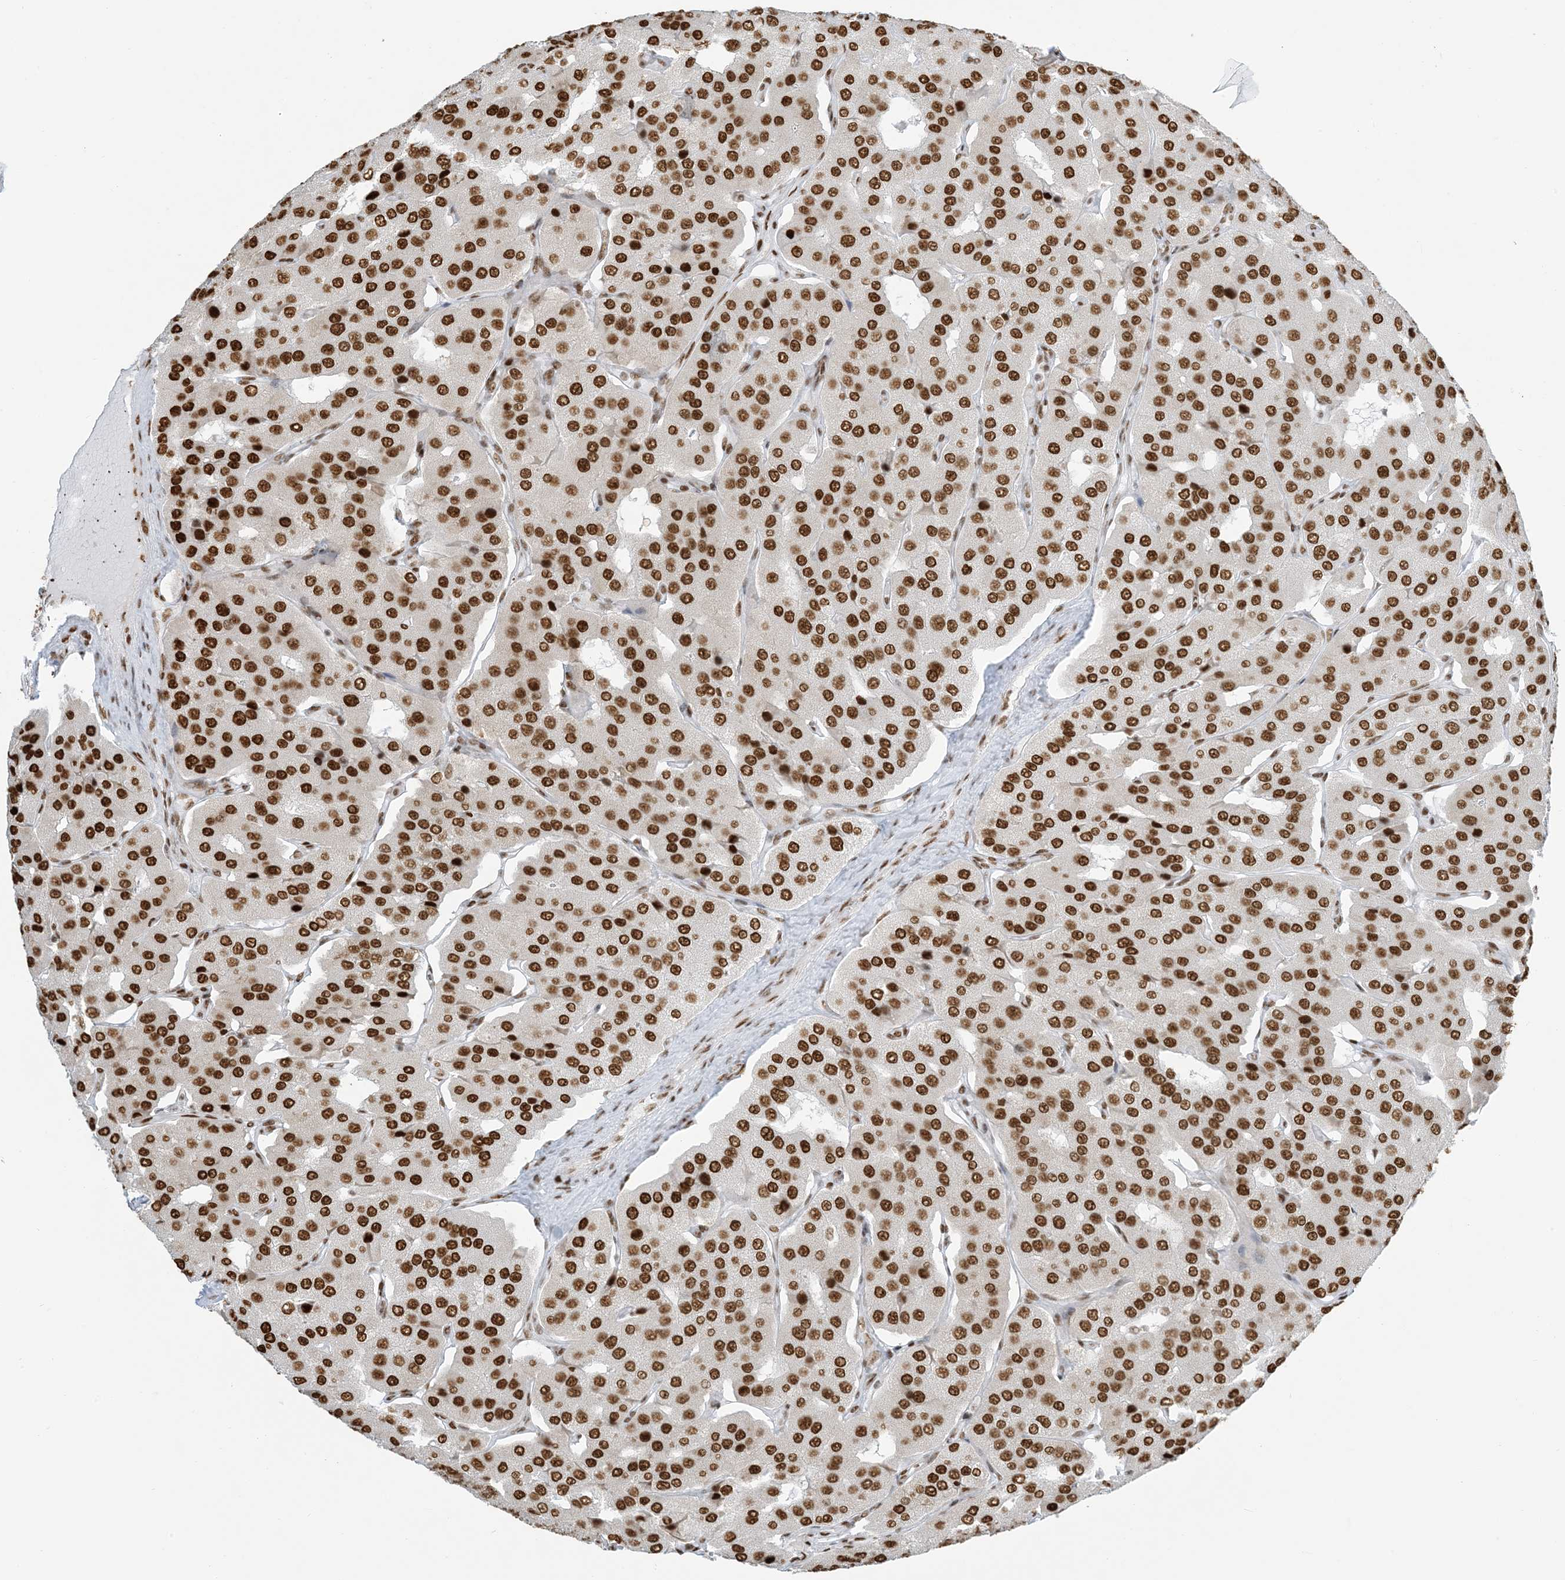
{"staining": {"intensity": "strong", "quantity": ">75%", "location": "nuclear"}, "tissue": "parathyroid gland", "cell_type": "Glandular cells", "image_type": "normal", "snomed": [{"axis": "morphology", "description": "Normal tissue, NOS"}, {"axis": "morphology", "description": "Adenoma, NOS"}, {"axis": "topography", "description": "Parathyroid gland"}], "caption": "A high amount of strong nuclear positivity is appreciated in about >75% of glandular cells in normal parathyroid gland.", "gene": "STAG1", "patient": {"sex": "female", "age": 86}}